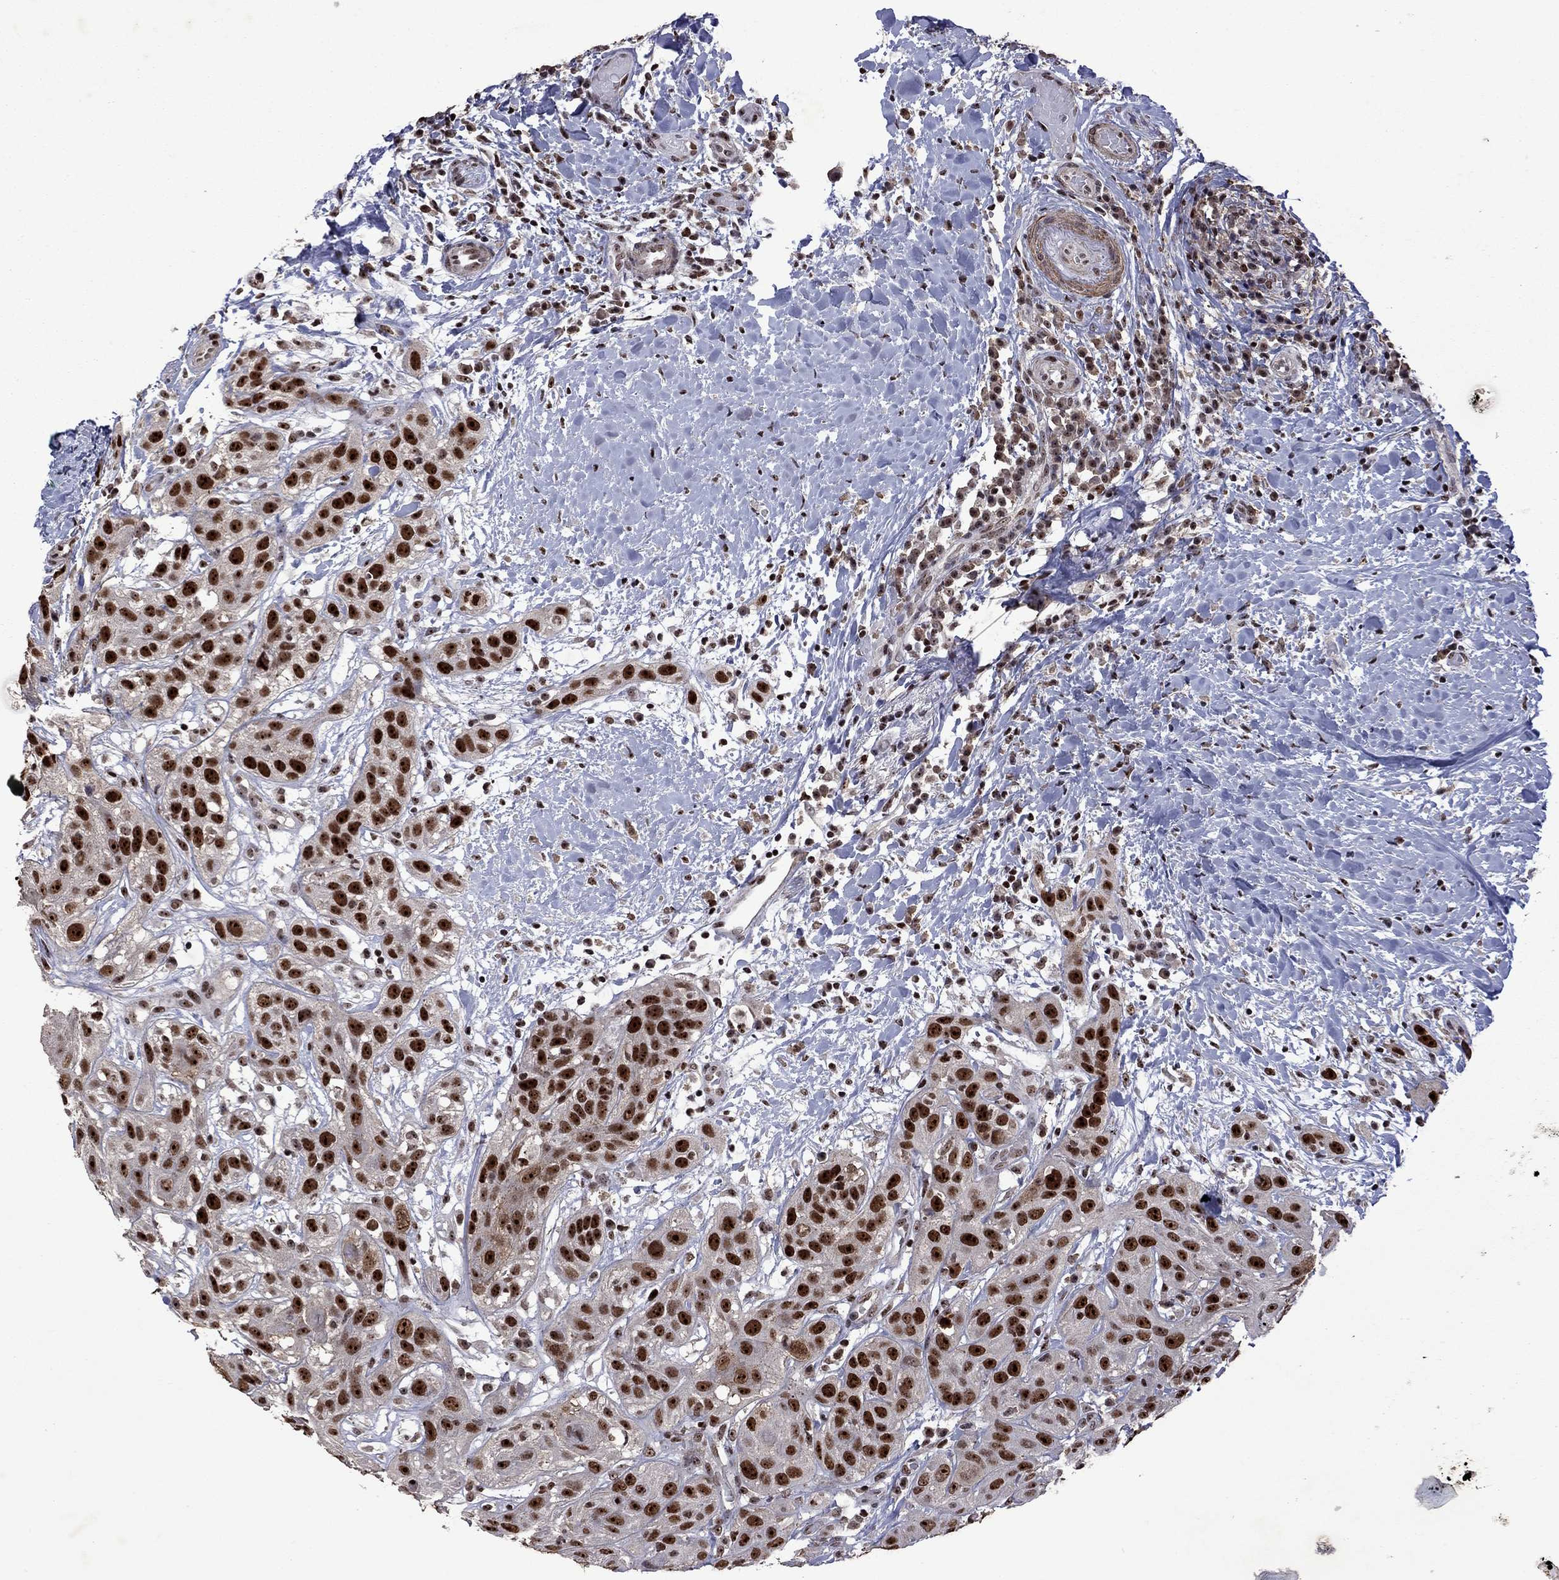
{"staining": {"intensity": "strong", "quantity": ">75%", "location": "nuclear"}, "tissue": "head and neck cancer", "cell_type": "Tumor cells", "image_type": "cancer", "snomed": [{"axis": "morphology", "description": "Normal tissue, NOS"}, {"axis": "morphology", "description": "Squamous cell carcinoma, NOS"}, {"axis": "topography", "description": "Oral tissue"}, {"axis": "topography", "description": "Salivary gland"}, {"axis": "topography", "description": "Head-Neck"}], "caption": "Tumor cells reveal strong nuclear staining in approximately >75% of cells in squamous cell carcinoma (head and neck). The staining is performed using DAB brown chromogen to label protein expression. The nuclei are counter-stained blue using hematoxylin.", "gene": "SPOUT1", "patient": {"sex": "female", "age": 62}}